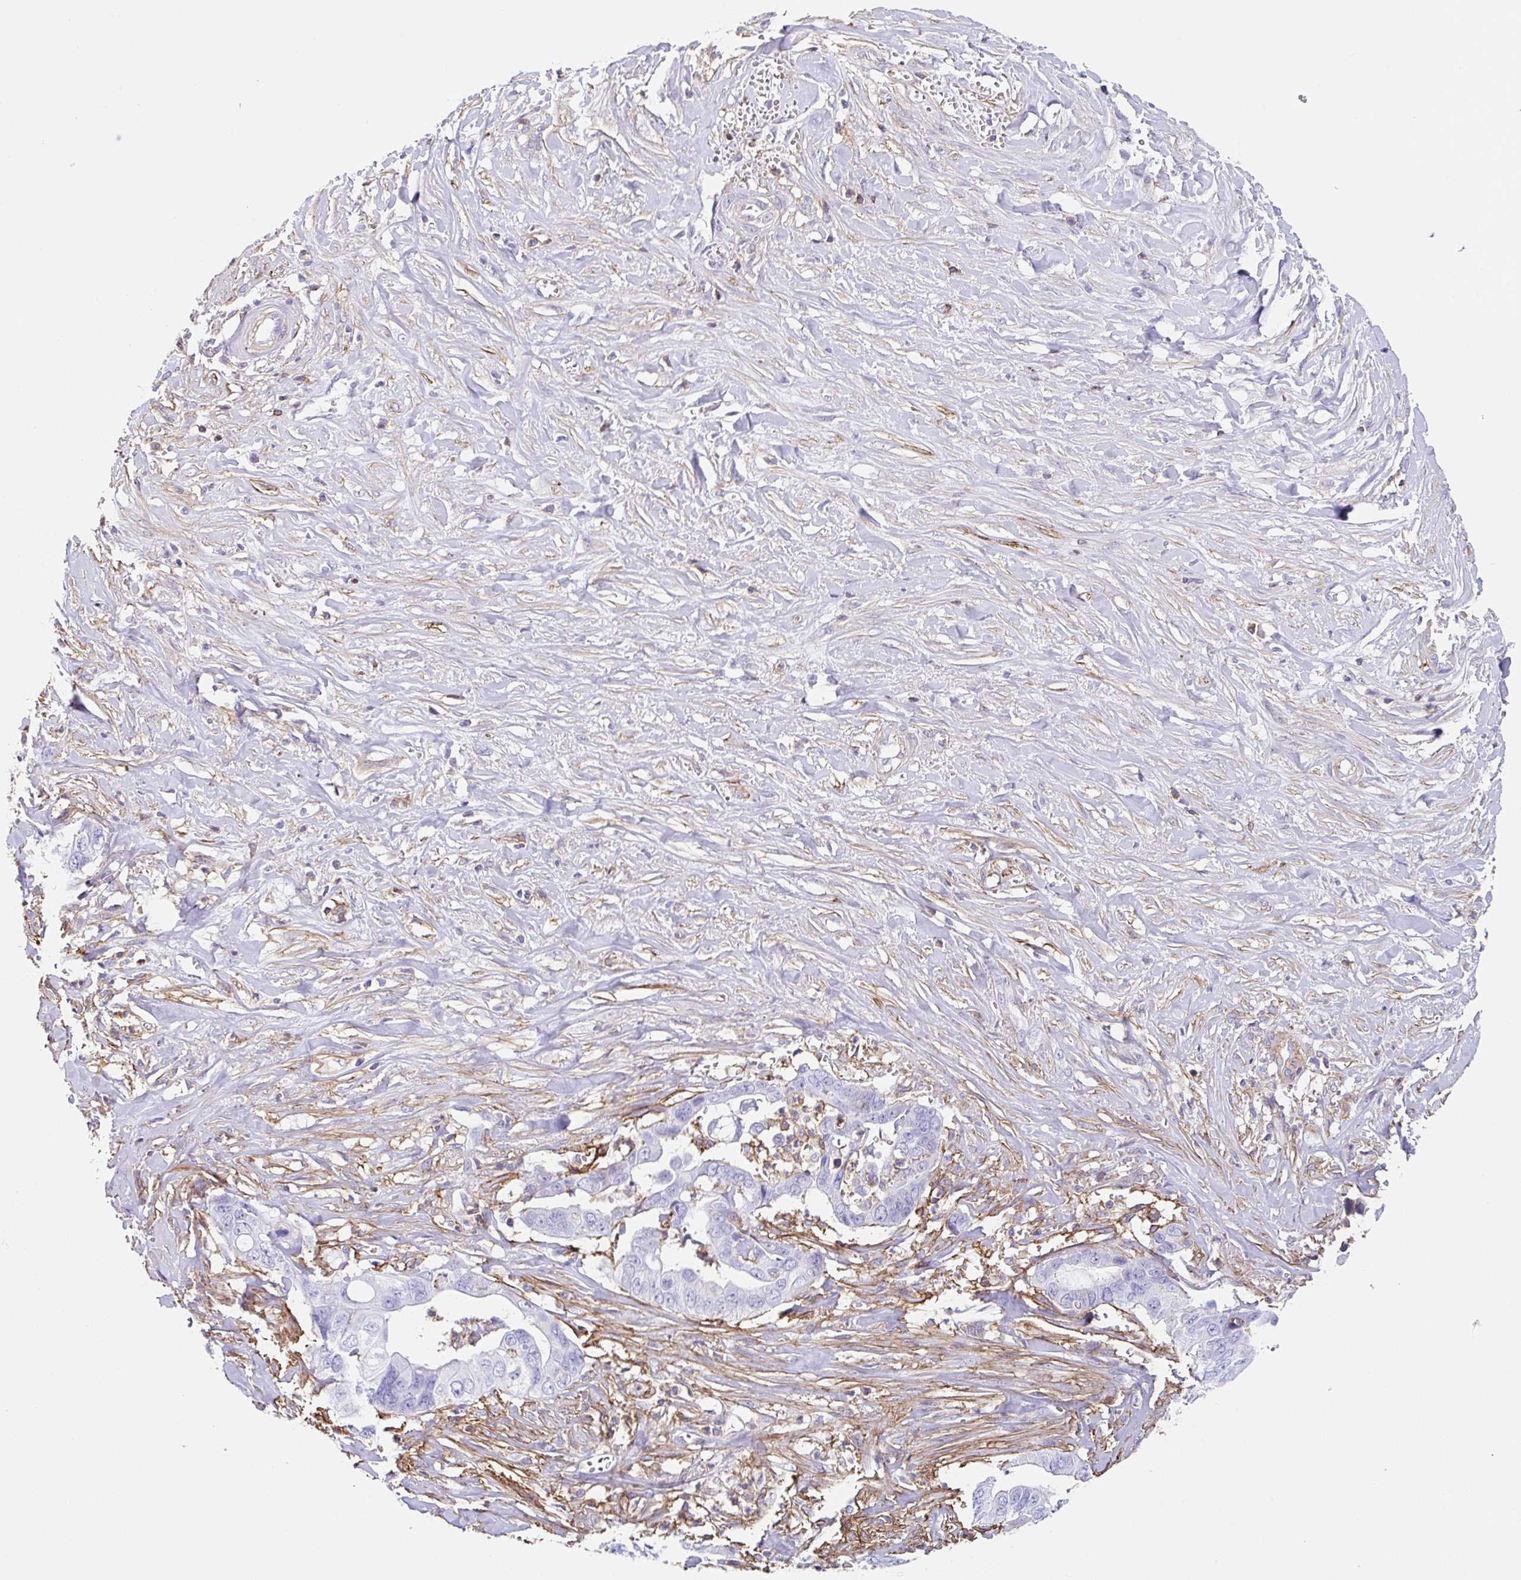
{"staining": {"intensity": "negative", "quantity": "none", "location": "none"}, "tissue": "liver cancer", "cell_type": "Tumor cells", "image_type": "cancer", "snomed": [{"axis": "morphology", "description": "Cholangiocarcinoma"}, {"axis": "topography", "description": "Liver"}], "caption": "A micrograph of cholangiocarcinoma (liver) stained for a protein exhibits no brown staining in tumor cells.", "gene": "MTTP", "patient": {"sex": "female", "age": 79}}